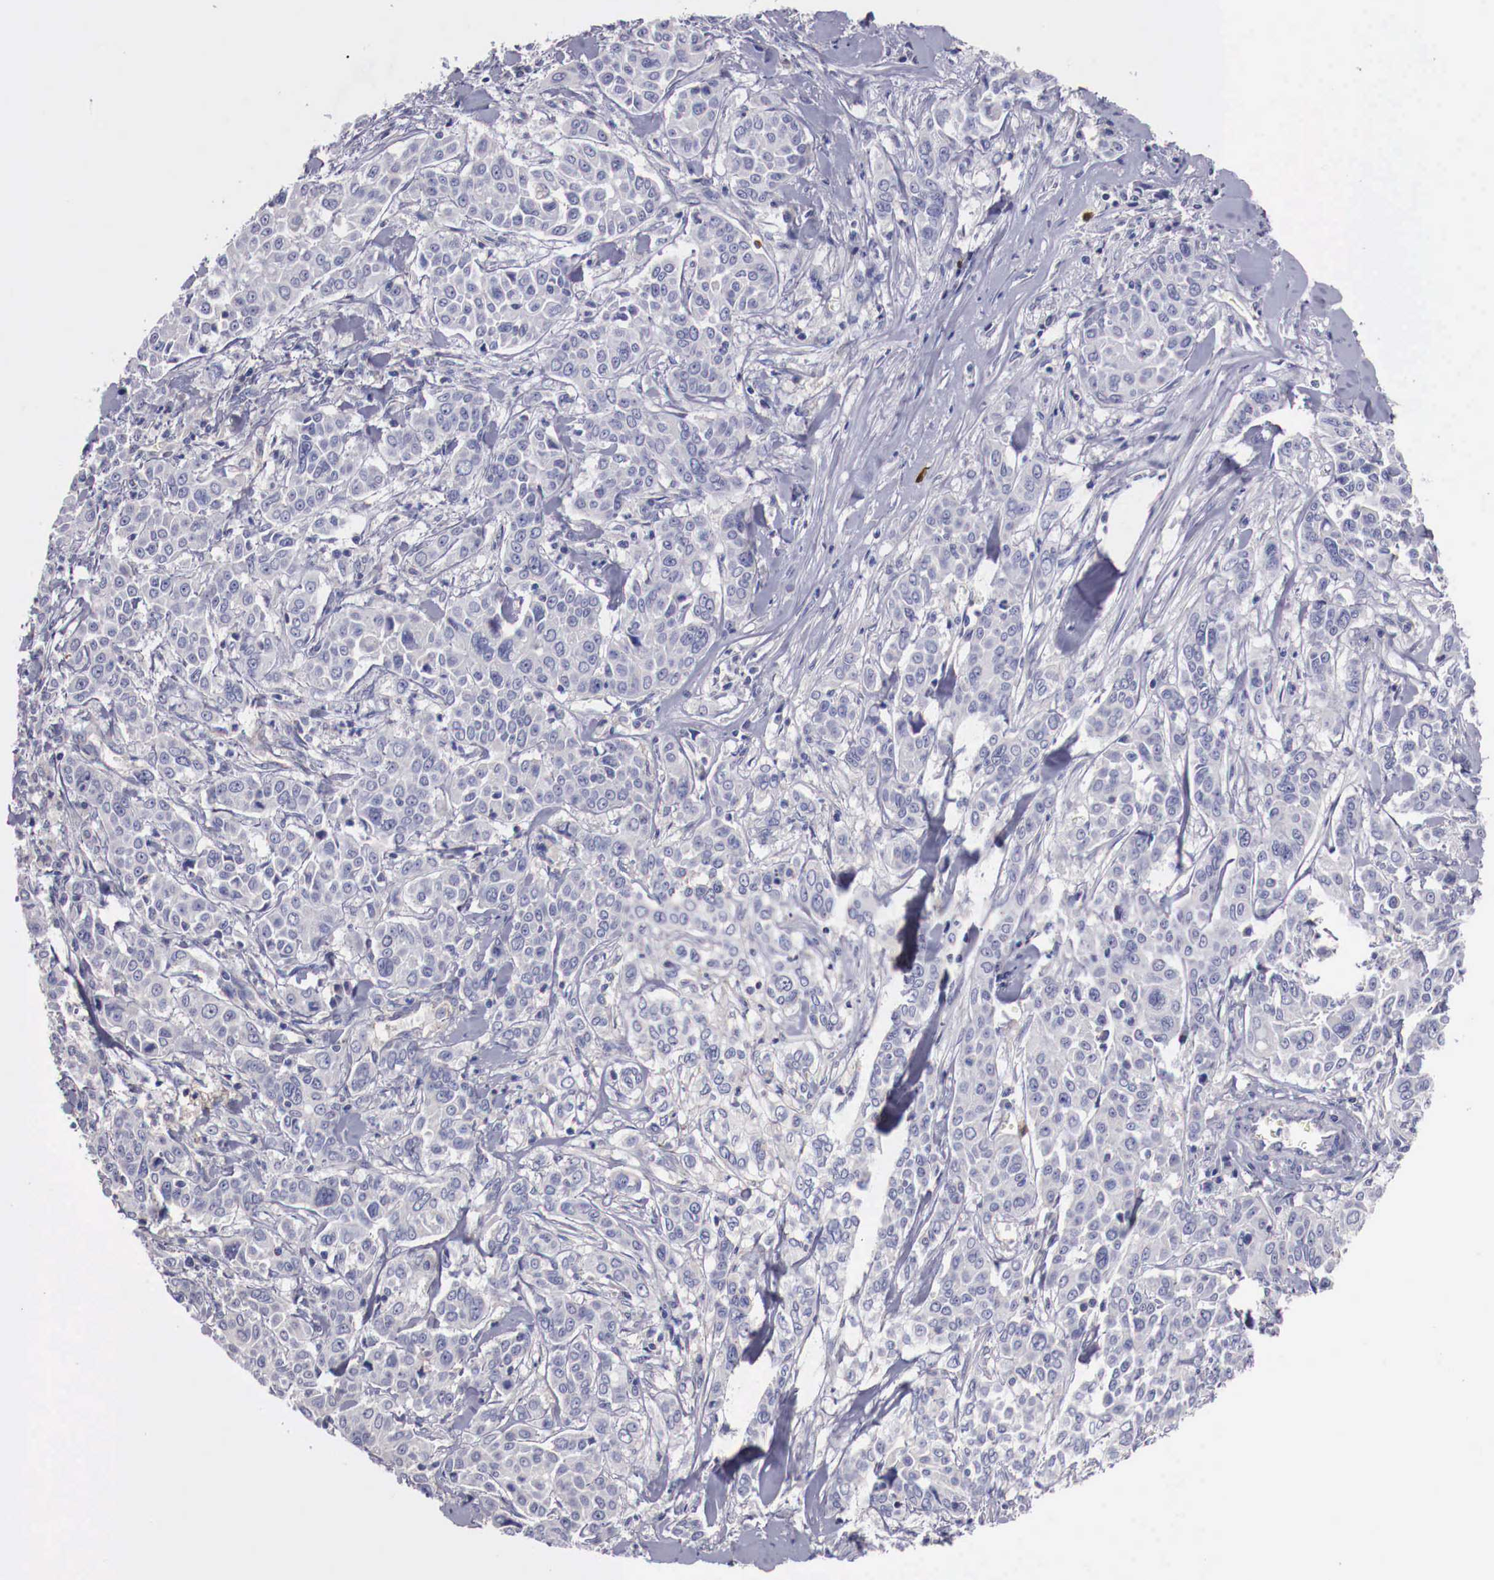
{"staining": {"intensity": "negative", "quantity": "none", "location": "none"}, "tissue": "pancreatic cancer", "cell_type": "Tumor cells", "image_type": "cancer", "snomed": [{"axis": "morphology", "description": "Adenocarcinoma, NOS"}, {"axis": "topography", "description": "Pancreas"}], "caption": "A photomicrograph of pancreatic cancer (adenocarcinoma) stained for a protein reveals no brown staining in tumor cells. (DAB (3,3'-diaminobenzidine) IHC visualized using brightfield microscopy, high magnification).", "gene": "PITPNA", "patient": {"sex": "female", "age": 52}}